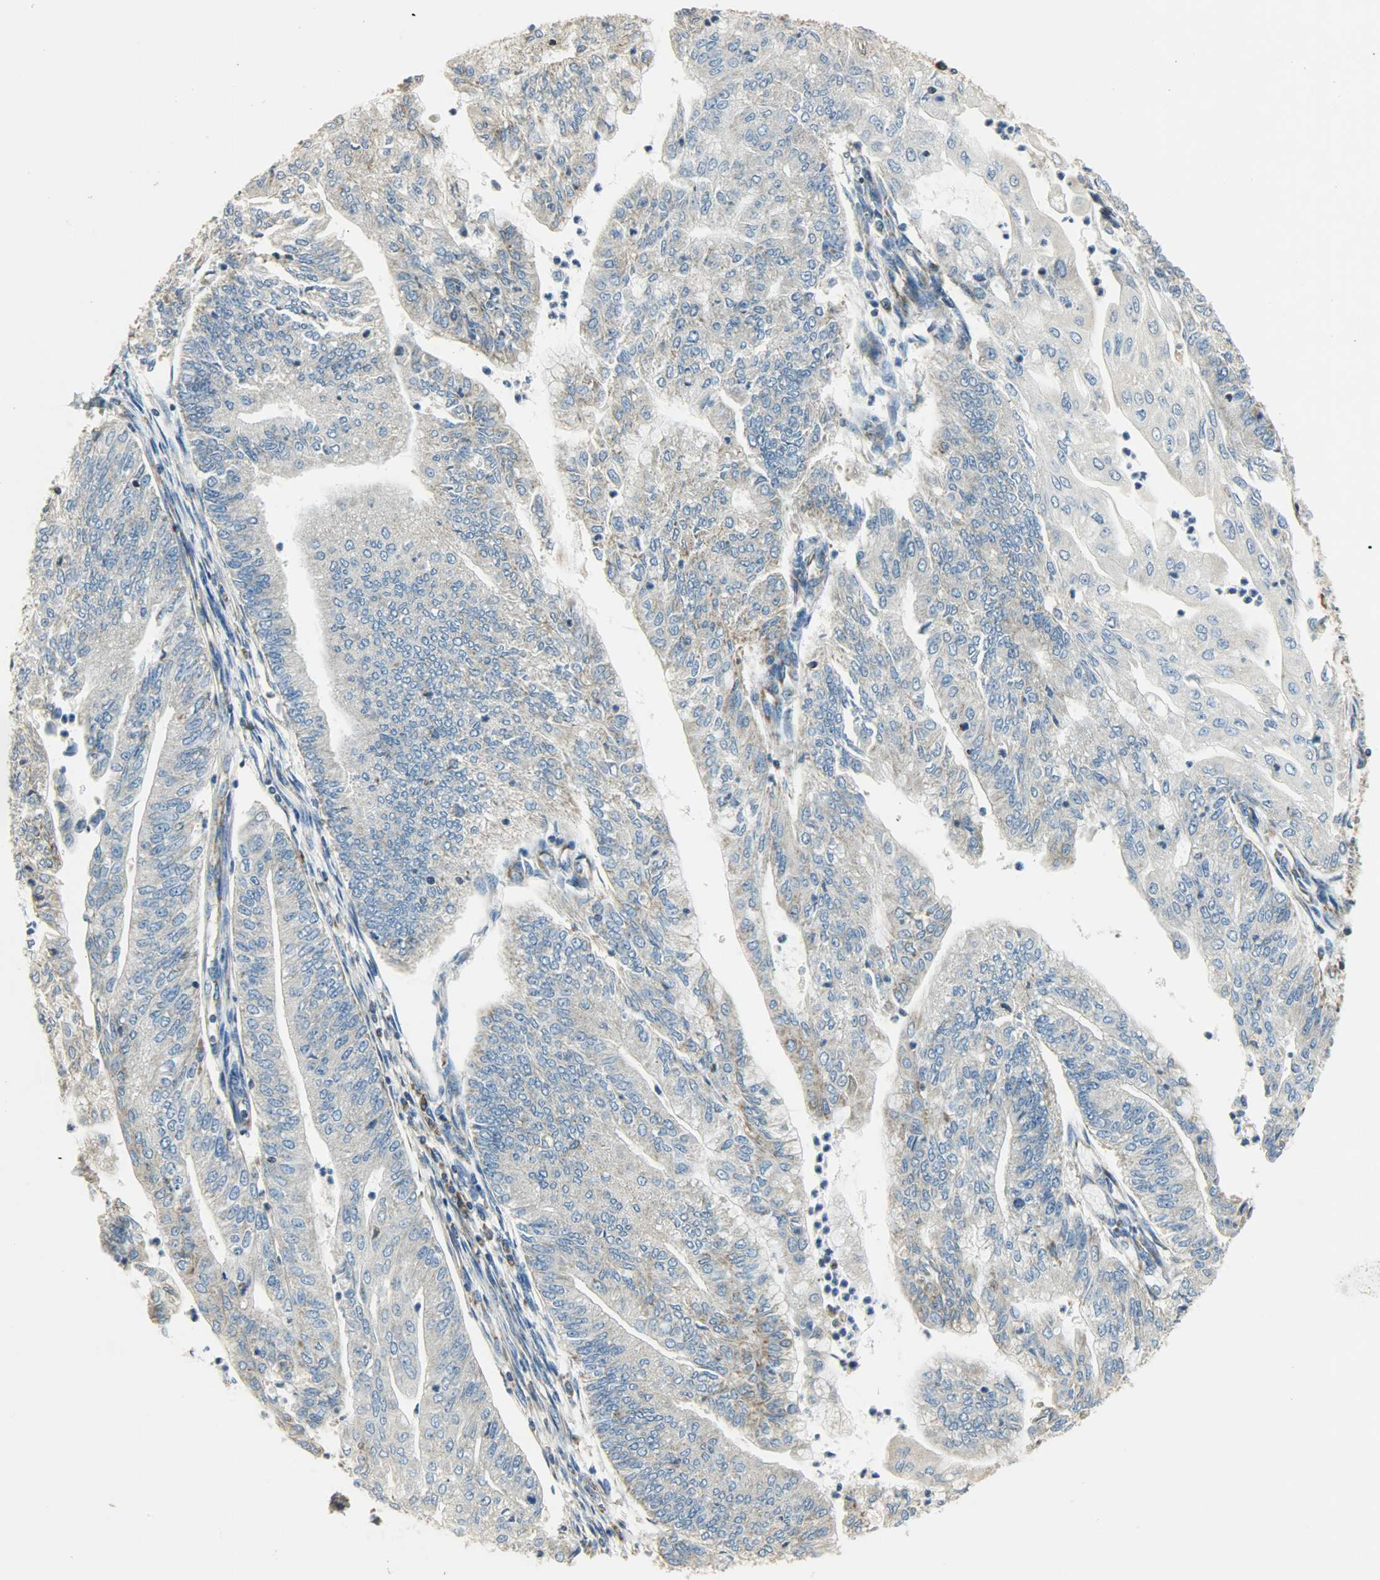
{"staining": {"intensity": "weak", "quantity": ">75%", "location": "cytoplasmic/membranous"}, "tissue": "endometrial cancer", "cell_type": "Tumor cells", "image_type": "cancer", "snomed": [{"axis": "morphology", "description": "Adenocarcinoma, NOS"}, {"axis": "topography", "description": "Endometrium"}], "caption": "A brown stain shows weak cytoplasmic/membranous expression of a protein in endometrial adenocarcinoma tumor cells.", "gene": "NNT", "patient": {"sex": "female", "age": 59}}